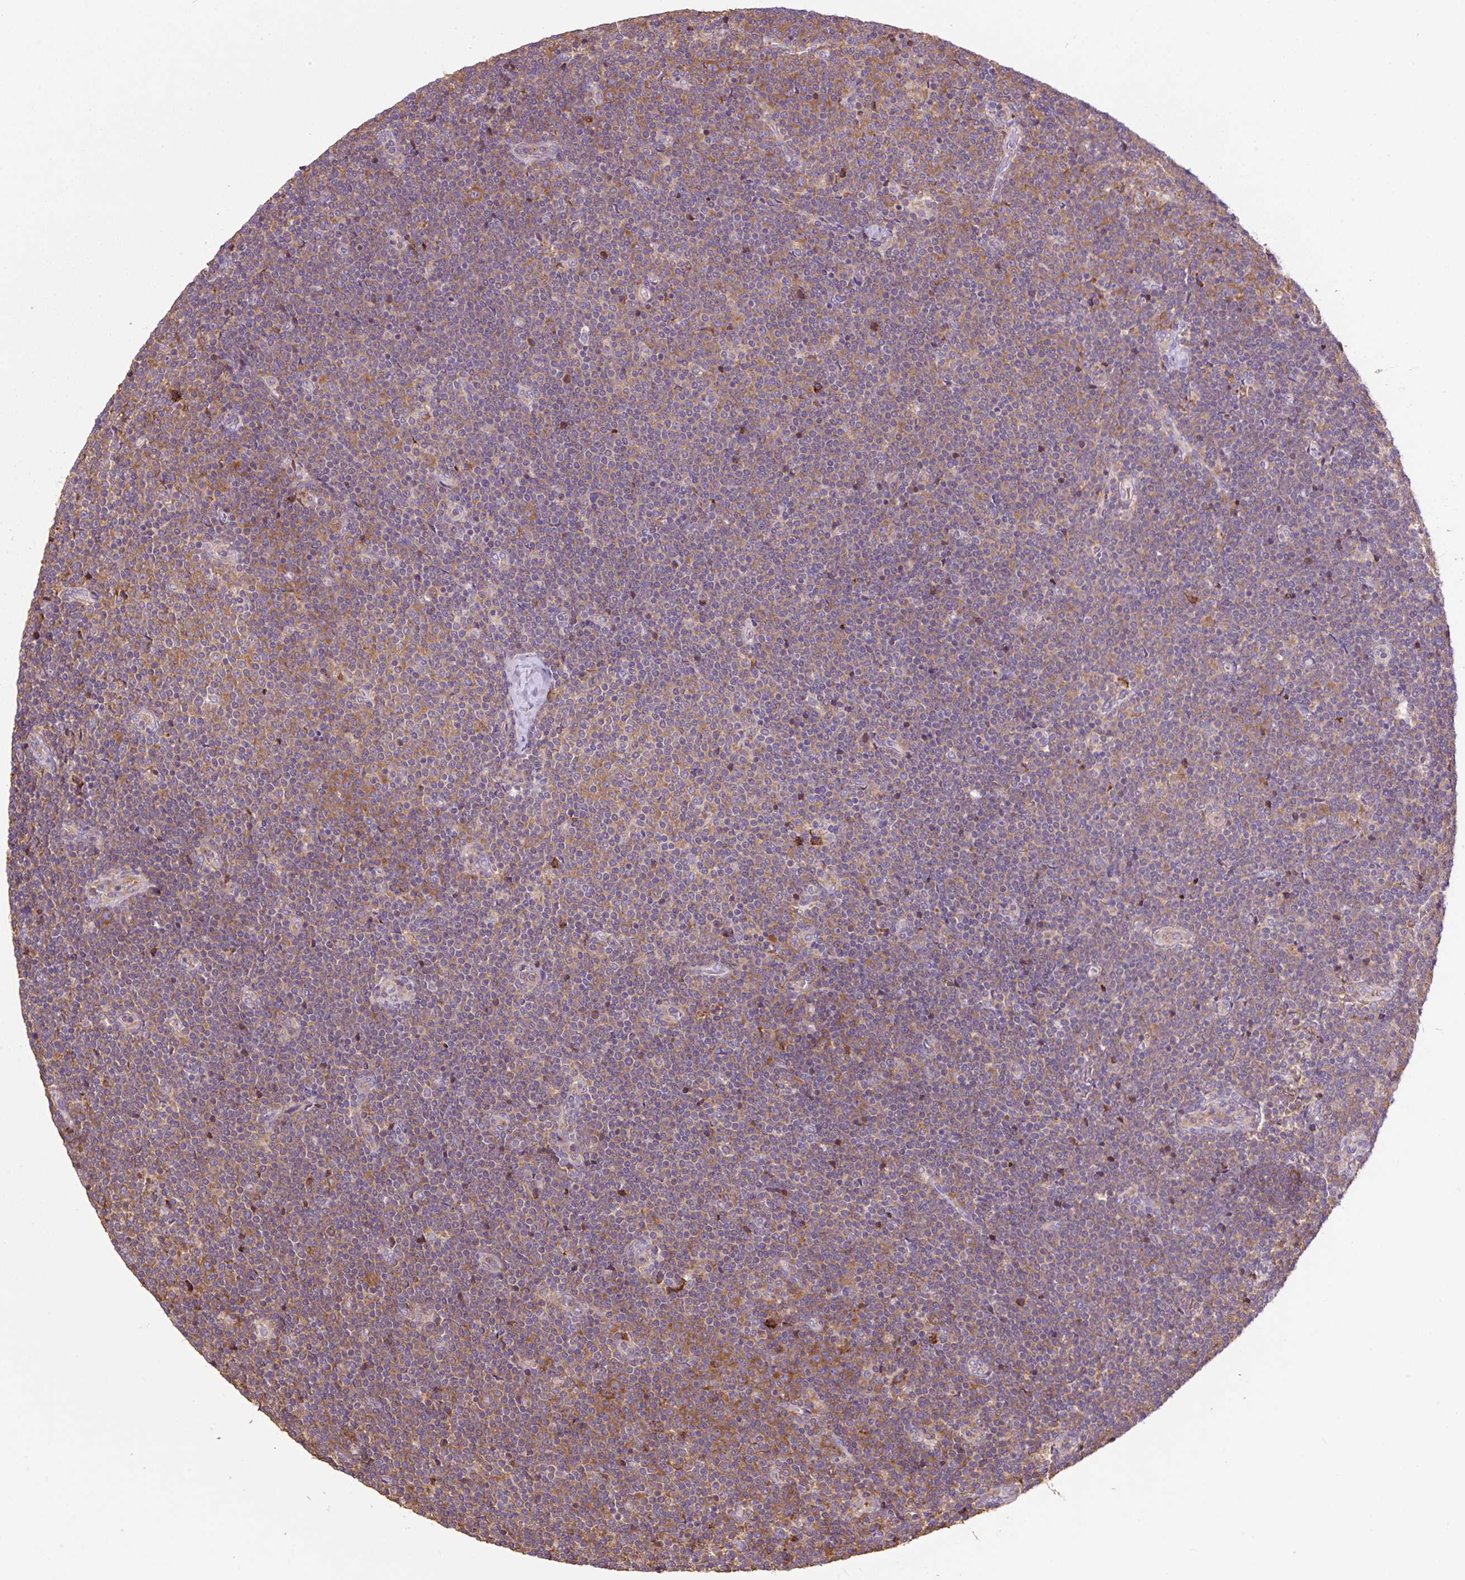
{"staining": {"intensity": "moderate", "quantity": "25%-75%", "location": "cytoplasmic/membranous"}, "tissue": "lymphoma", "cell_type": "Tumor cells", "image_type": "cancer", "snomed": [{"axis": "morphology", "description": "Malignant lymphoma, non-Hodgkin's type, Low grade"}, {"axis": "topography", "description": "Lymph node"}], "caption": "Immunohistochemical staining of malignant lymphoma, non-Hodgkin's type (low-grade) shows moderate cytoplasmic/membranous protein staining in about 25%-75% of tumor cells.", "gene": "RPS23", "patient": {"sex": "male", "age": 48}}